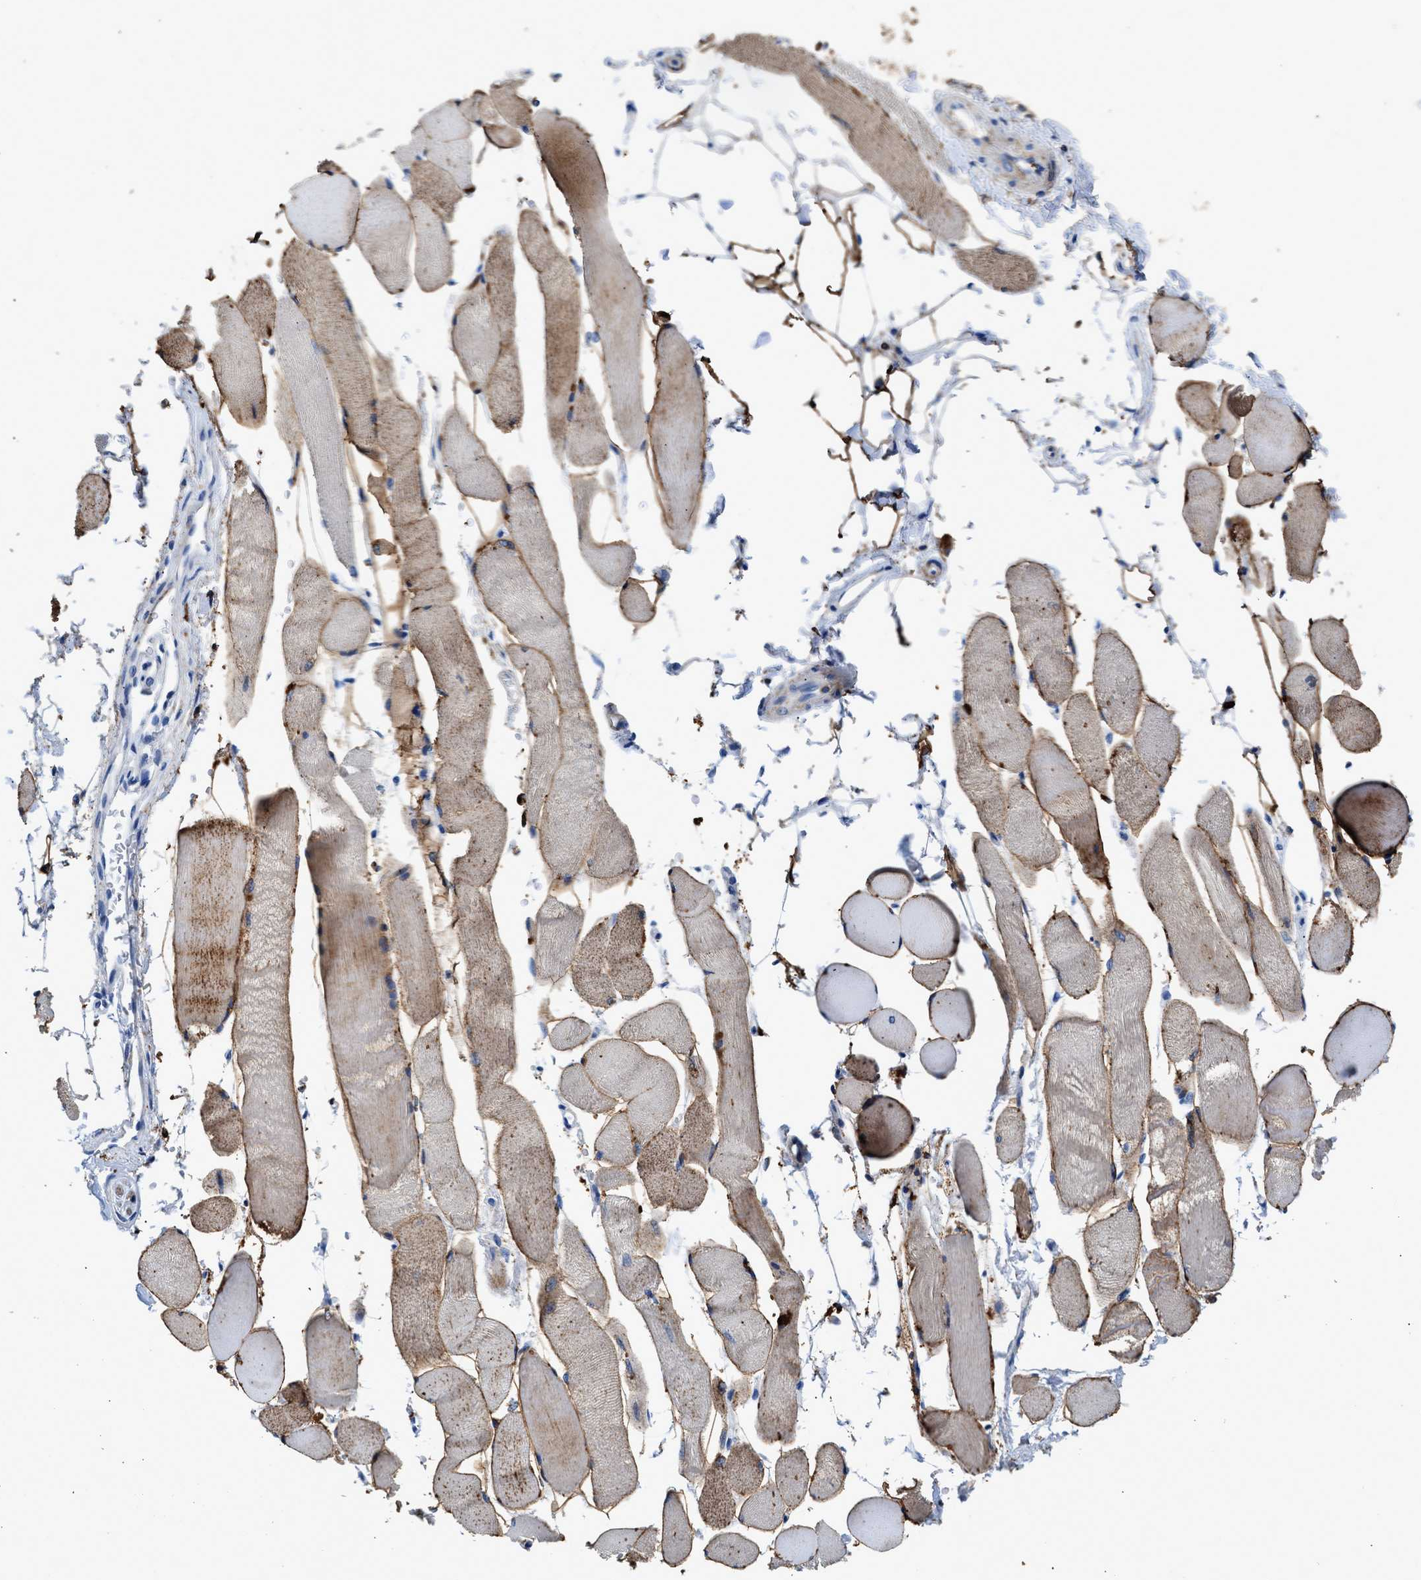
{"staining": {"intensity": "moderate", "quantity": ">75%", "location": "cytoplasmic/membranous"}, "tissue": "skeletal muscle", "cell_type": "Myocytes", "image_type": "normal", "snomed": [{"axis": "morphology", "description": "Normal tissue, NOS"}, {"axis": "topography", "description": "Skeletal muscle"}, {"axis": "topography", "description": "Peripheral nerve tissue"}], "caption": "Immunohistochemistry image of benign skeletal muscle stained for a protein (brown), which demonstrates medium levels of moderate cytoplasmic/membranous staining in about >75% of myocytes.", "gene": "KCNQ4", "patient": {"sex": "female", "age": 84}}